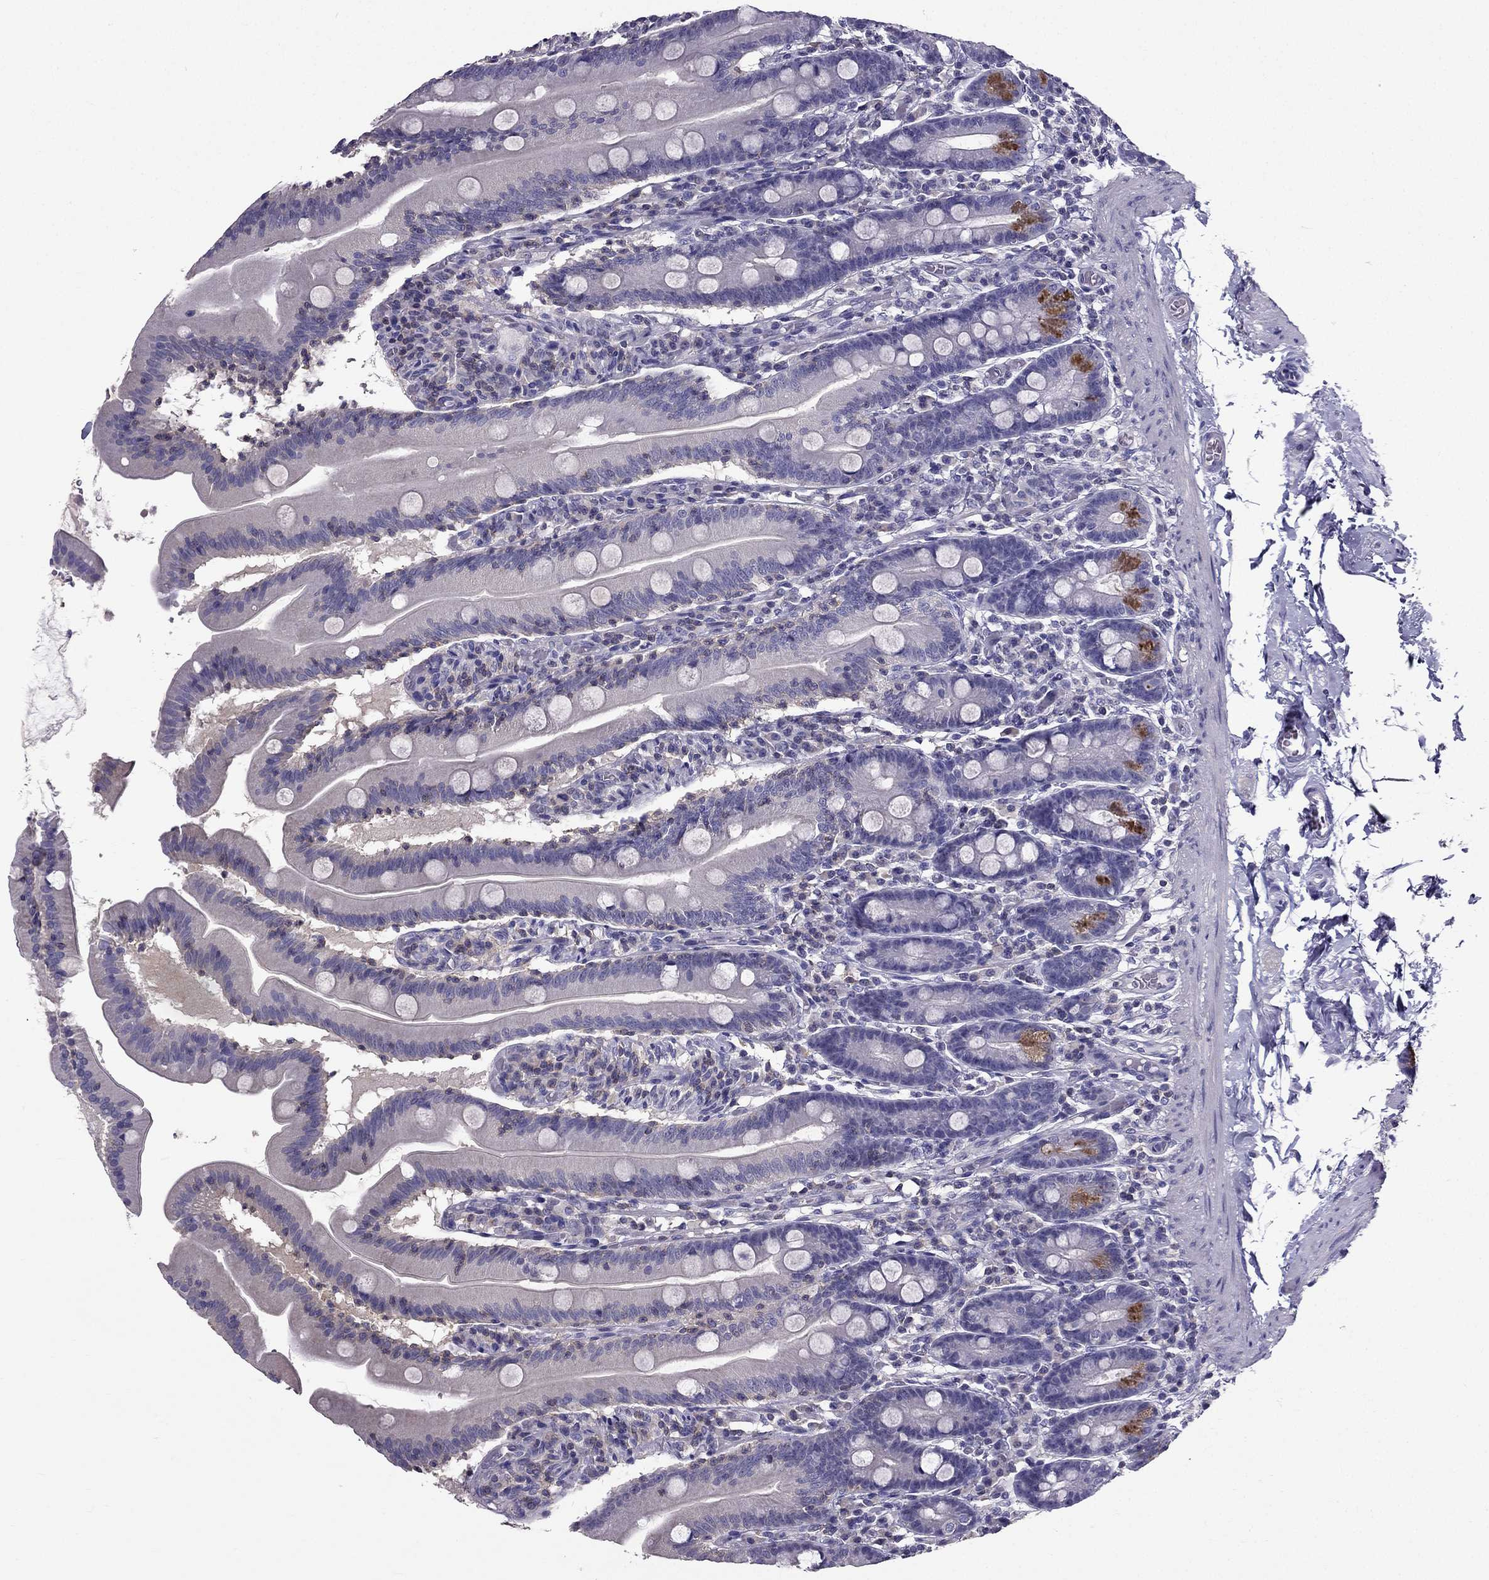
{"staining": {"intensity": "strong", "quantity": "<25%", "location": "cytoplasmic/membranous"}, "tissue": "small intestine", "cell_type": "Glandular cells", "image_type": "normal", "snomed": [{"axis": "morphology", "description": "Normal tissue, NOS"}, {"axis": "topography", "description": "Small intestine"}], "caption": "Immunohistochemical staining of normal human small intestine demonstrates strong cytoplasmic/membranous protein staining in approximately <25% of glandular cells.", "gene": "AAK1", "patient": {"sex": "male", "age": 37}}